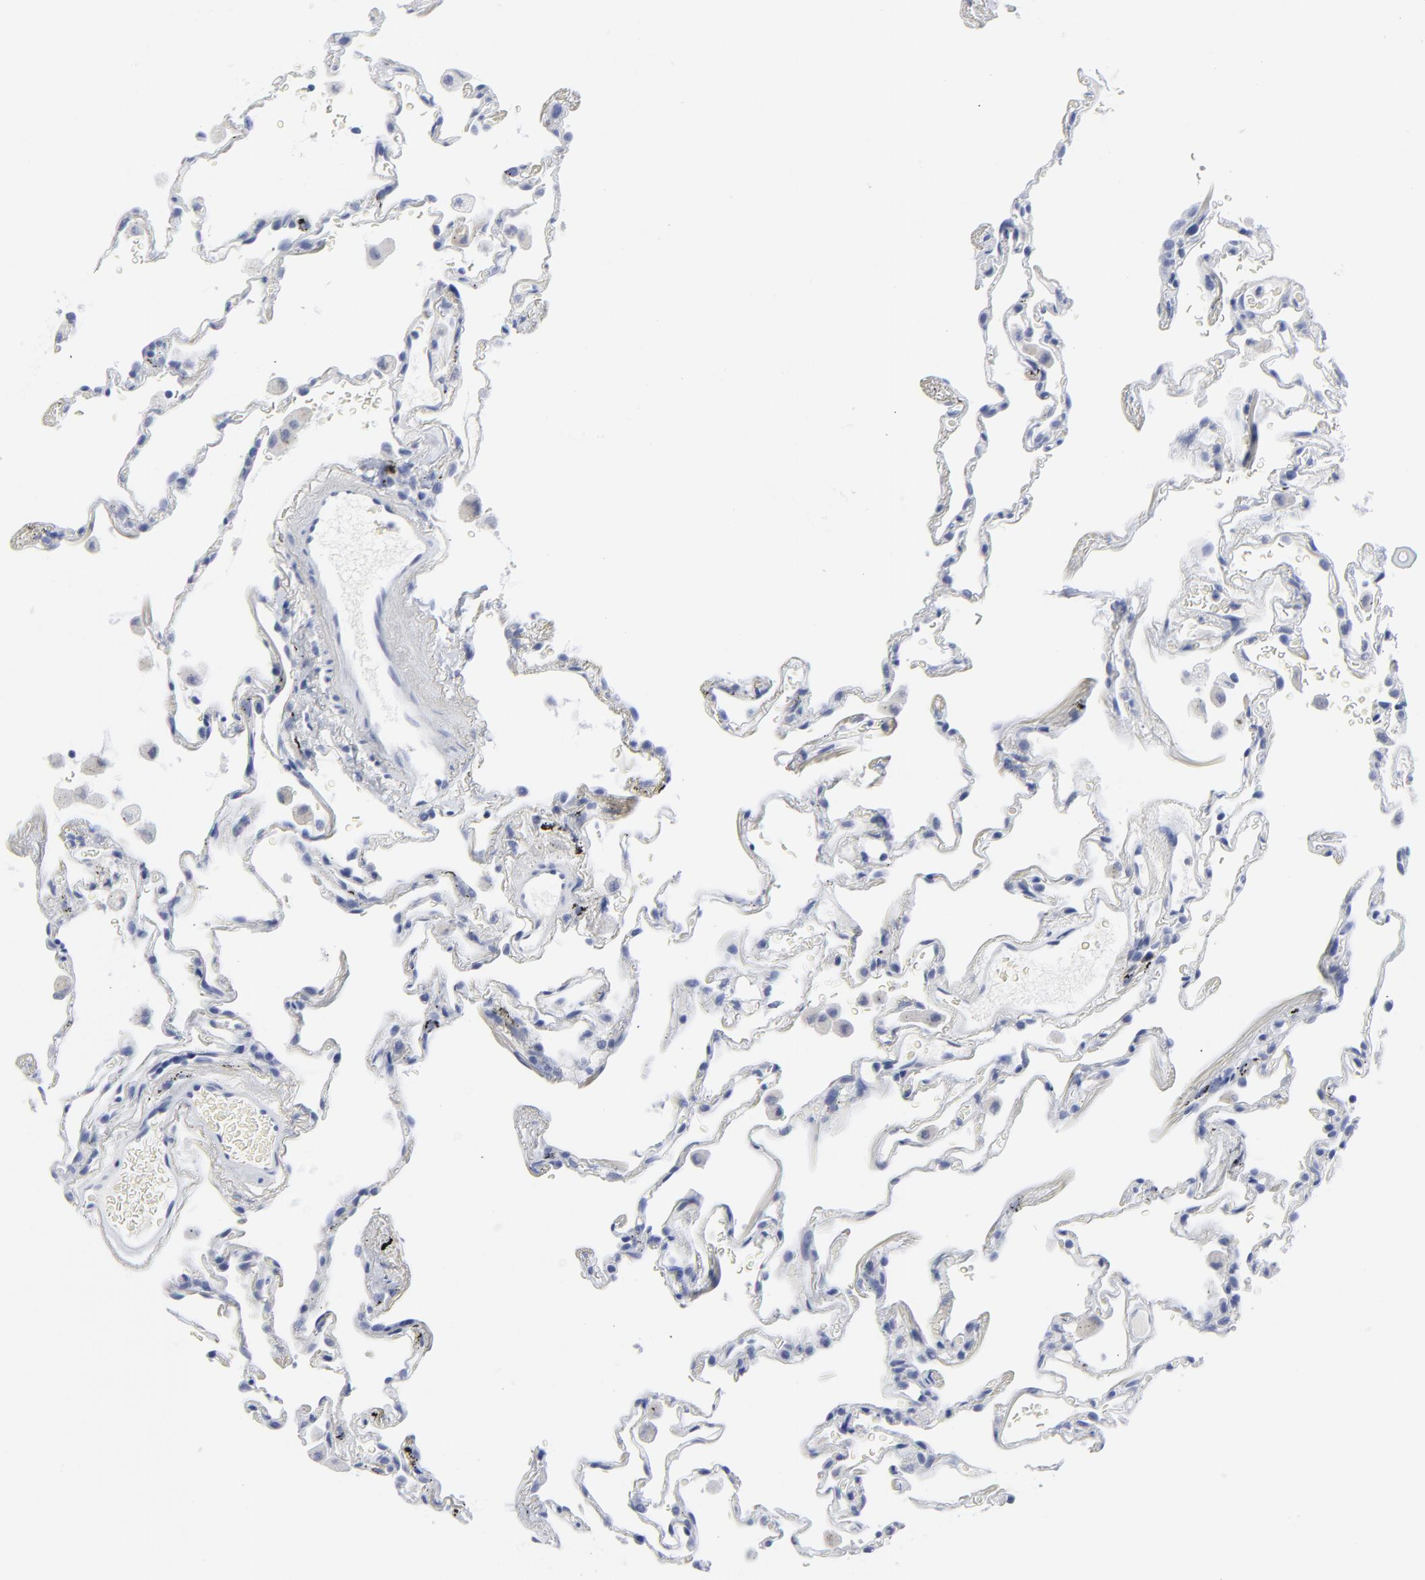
{"staining": {"intensity": "negative", "quantity": "none", "location": "none"}, "tissue": "lung", "cell_type": "Alveolar cells", "image_type": "normal", "snomed": [{"axis": "morphology", "description": "Normal tissue, NOS"}, {"axis": "morphology", "description": "Inflammation, NOS"}, {"axis": "topography", "description": "Lung"}], "caption": "IHC image of unremarkable lung stained for a protein (brown), which exhibits no positivity in alveolar cells.", "gene": "CLEC4G", "patient": {"sex": "male", "age": 69}}